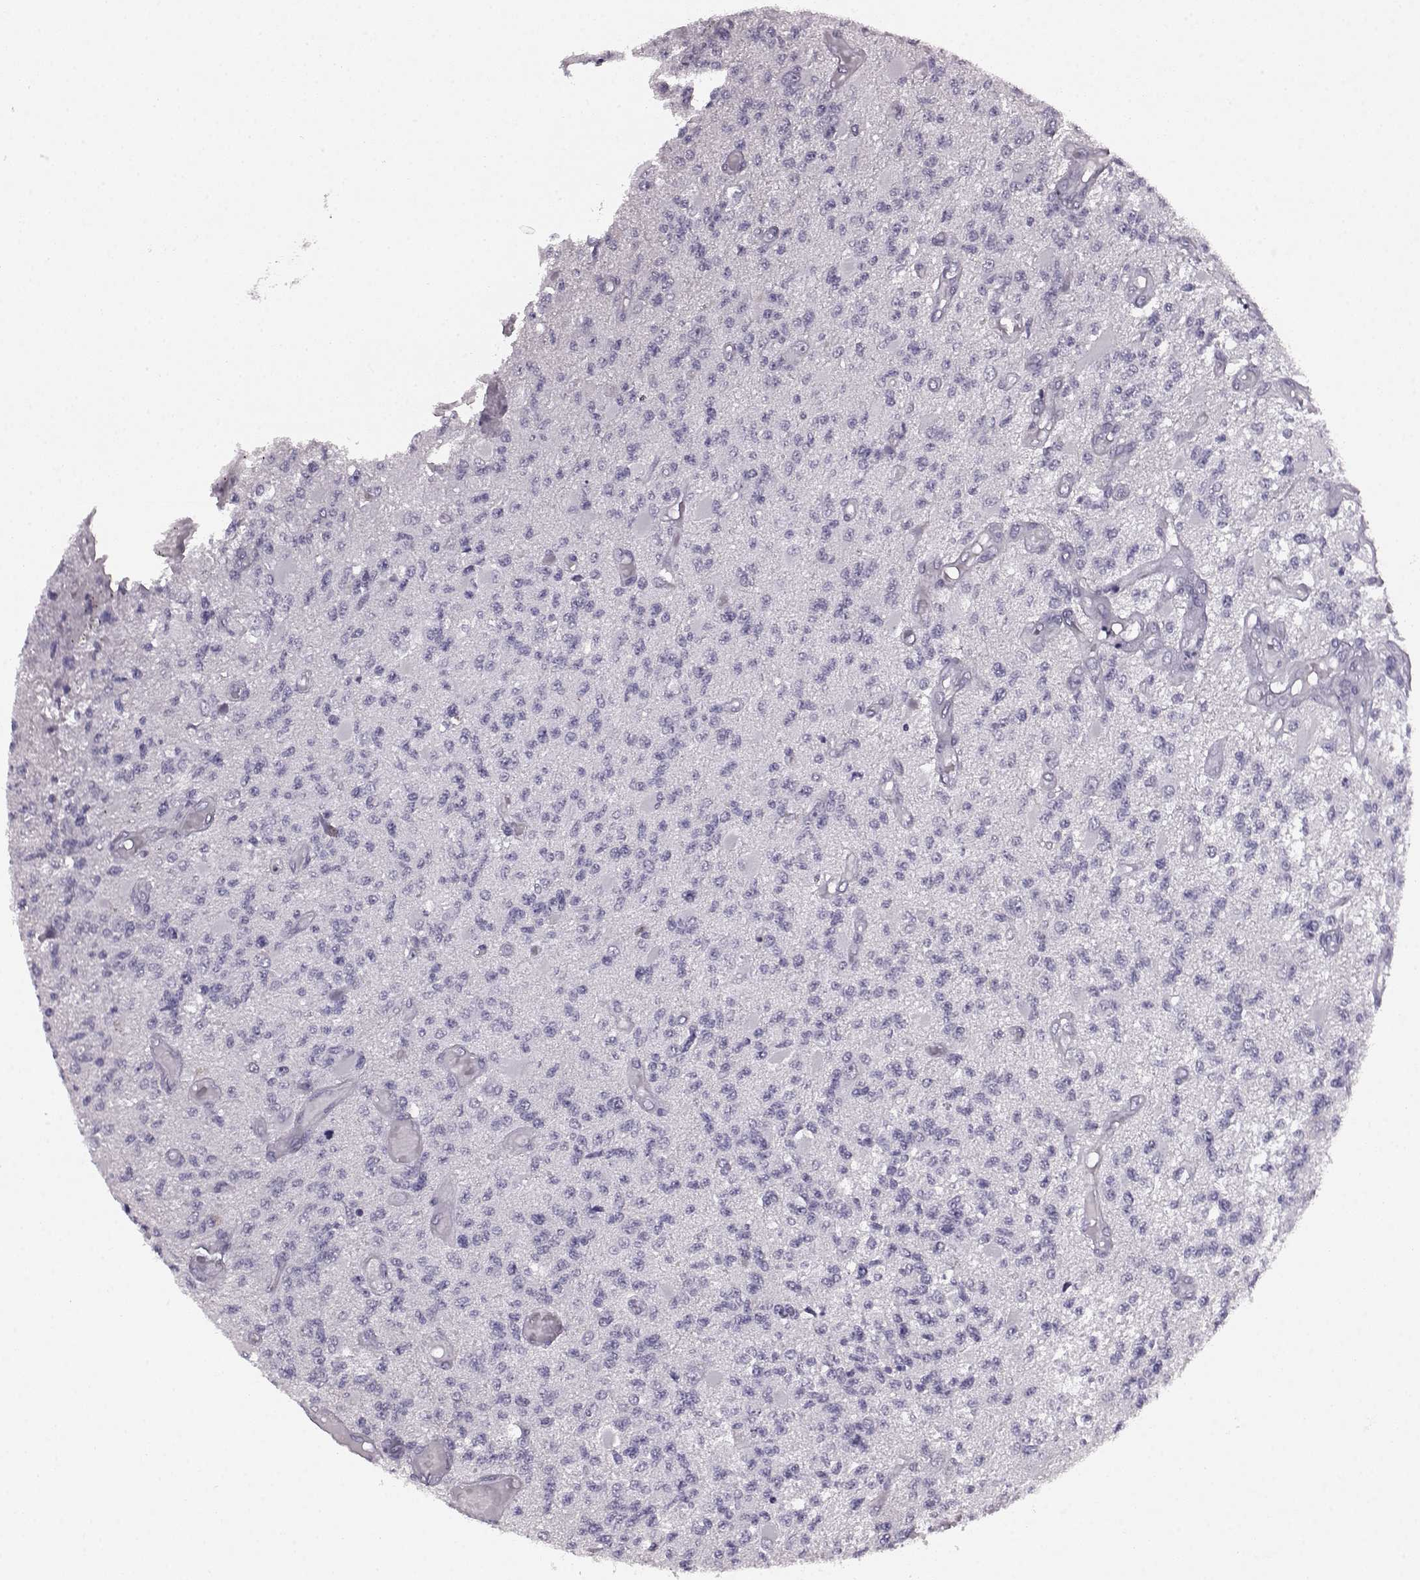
{"staining": {"intensity": "negative", "quantity": "none", "location": "none"}, "tissue": "glioma", "cell_type": "Tumor cells", "image_type": "cancer", "snomed": [{"axis": "morphology", "description": "Glioma, malignant, High grade"}, {"axis": "topography", "description": "Brain"}], "caption": "Malignant glioma (high-grade) was stained to show a protein in brown. There is no significant positivity in tumor cells. (DAB (3,3'-diaminobenzidine) IHC with hematoxylin counter stain).", "gene": "AIPL1", "patient": {"sex": "female", "age": 63}}